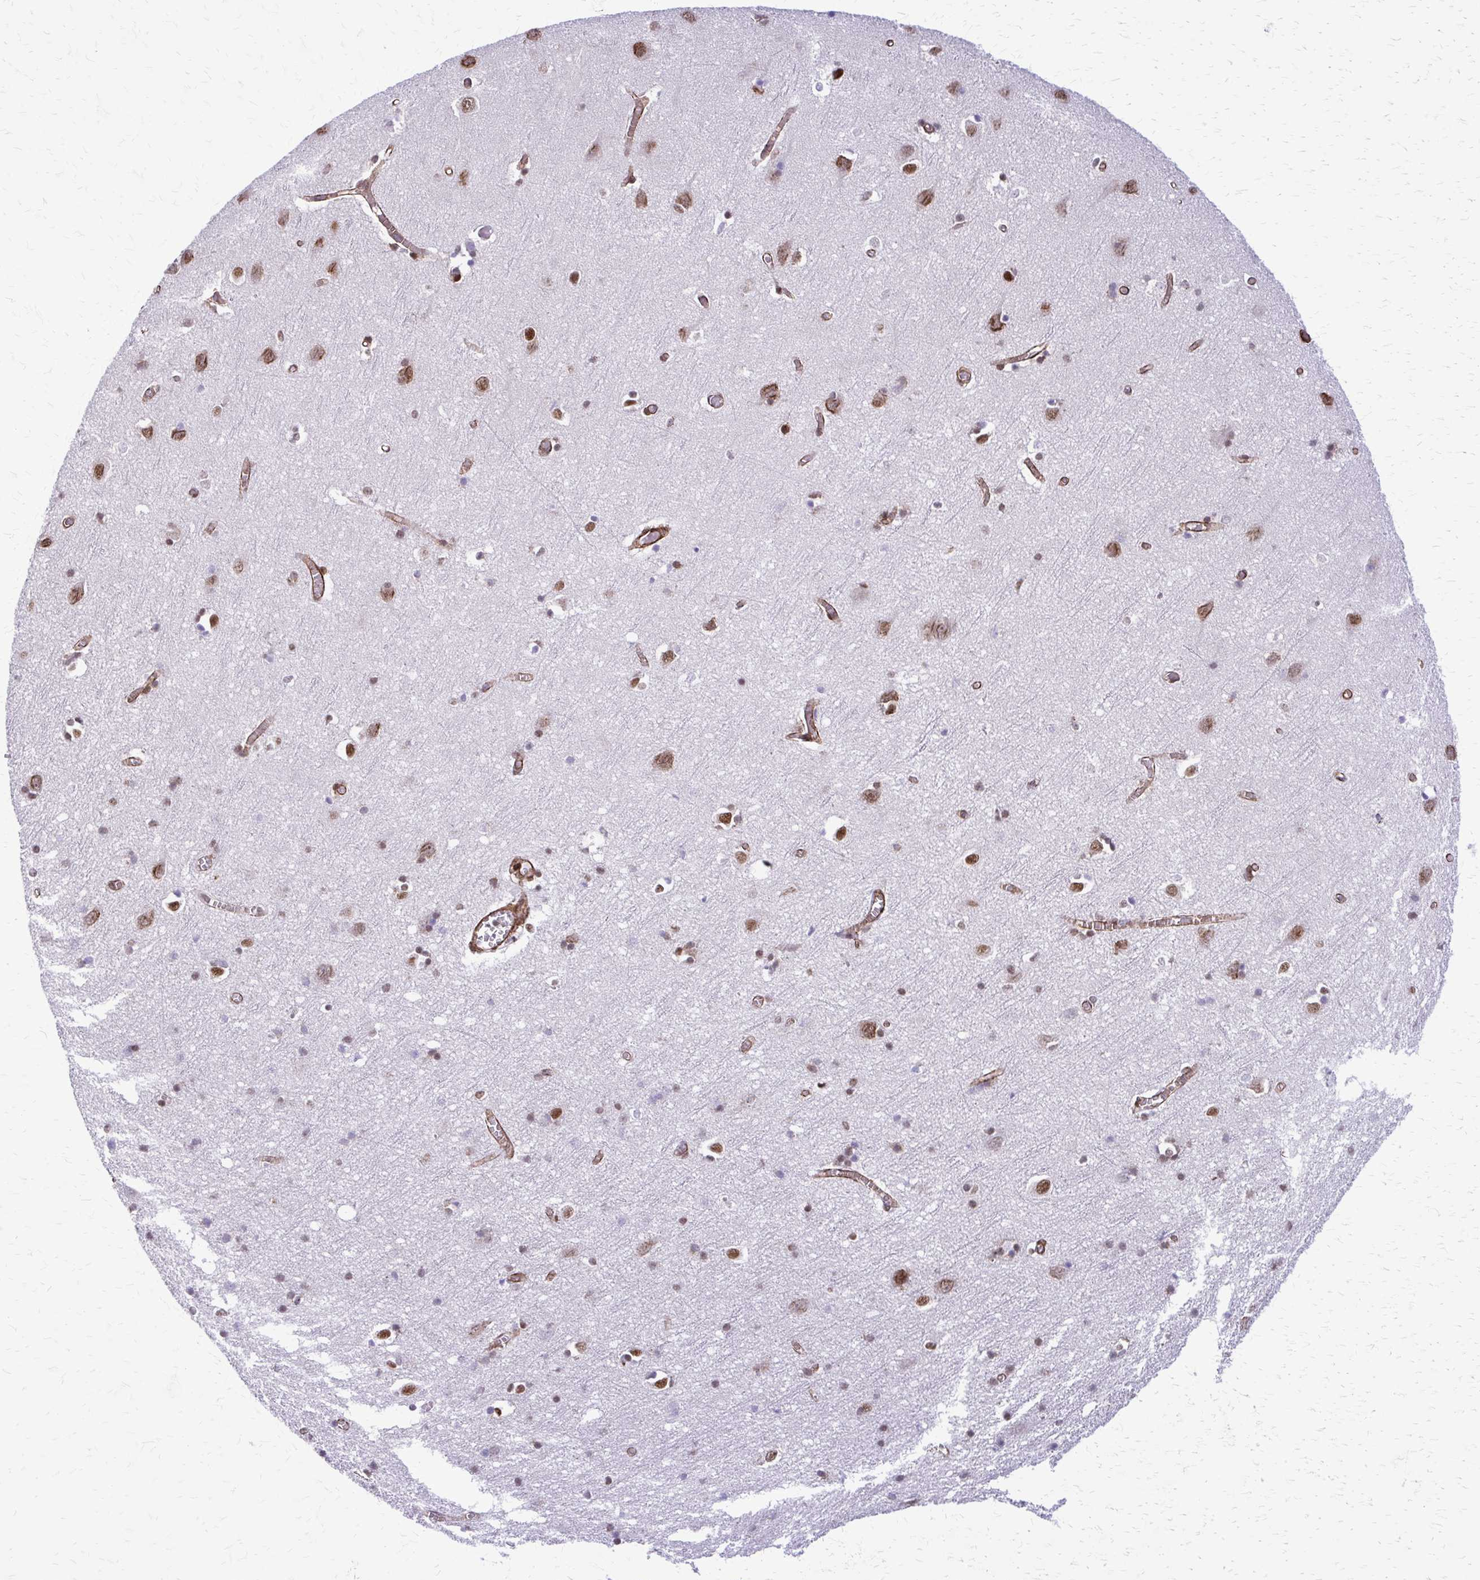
{"staining": {"intensity": "strong", "quantity": ">75%", "location": "cytoplasmic/membranous"}, "tissue": "cerebral cortex", "cell_type": "Endothelial cells", "image_type": "normal", "snomed": [{"axis": "morphology", "description": "Normal tissue, NOS"}, {"axis": "topography", "description": "Cerebral cortex"}], "caption": "This is a micrograph of immunohistochemistry staining of unremarkable cerebral cortex, which shows strong expression in the cytoplasmic/membranous of endothelial cells.", "gene": "NRBF2", "patient": {"sex": "male", "age": 70}}